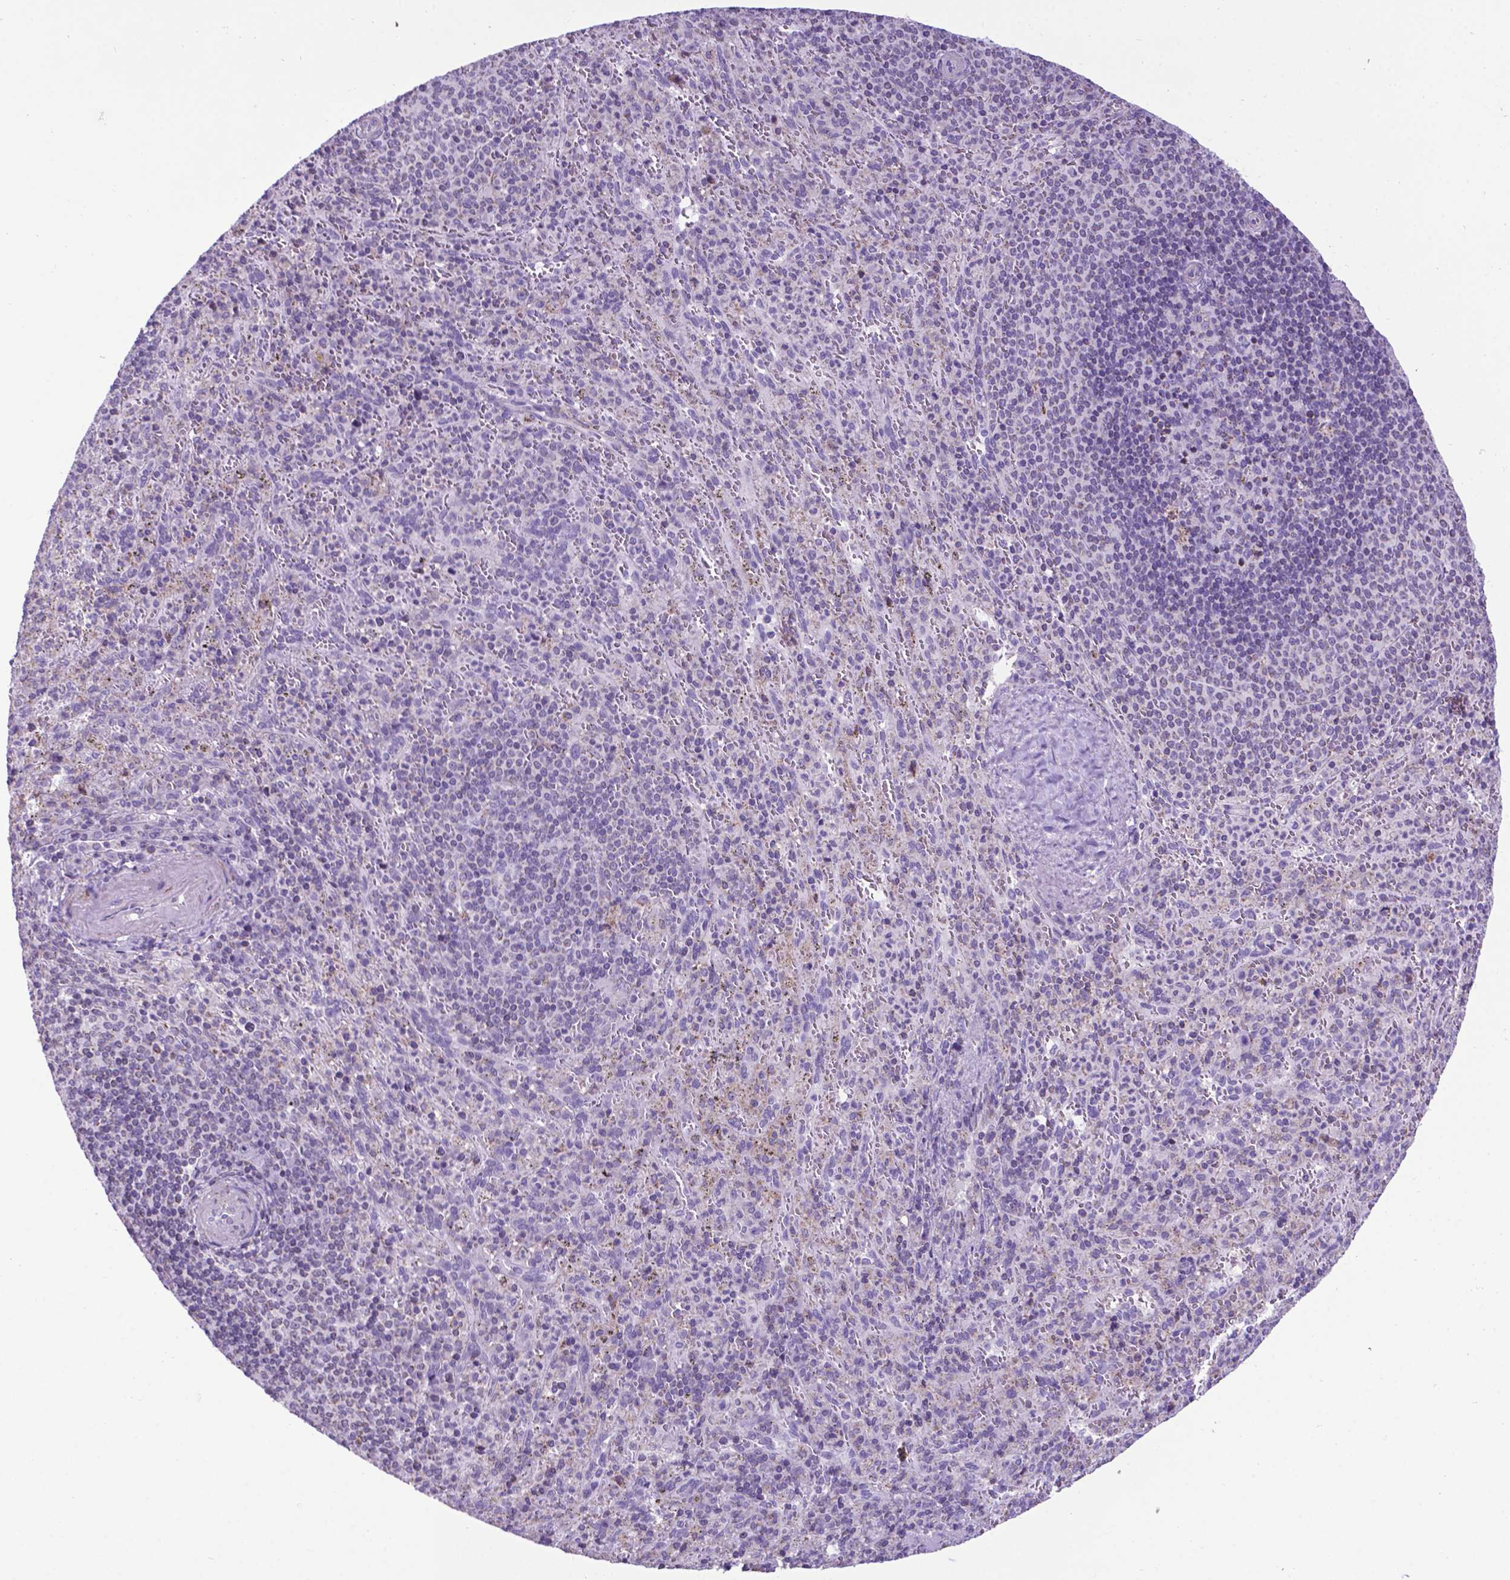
{"staining": {"intensity": "negative", "quantity": "none", "location": "none"}, "tissue": "spleen", "cell_type": "Cells in red pulp", "image_type": "normal", "snomed": [{"axis": "morphology", "description": "Normal tissue, NOS"}, {"axis": "topography", "description": "Spleen"}], "caption": "This is an immunohistochemistry (IHC) micrograph of normal spleen. There is no expression in cells in red pulp.", "gene": "POU3F3", "patient": {"sex": "male", "age": 57}}